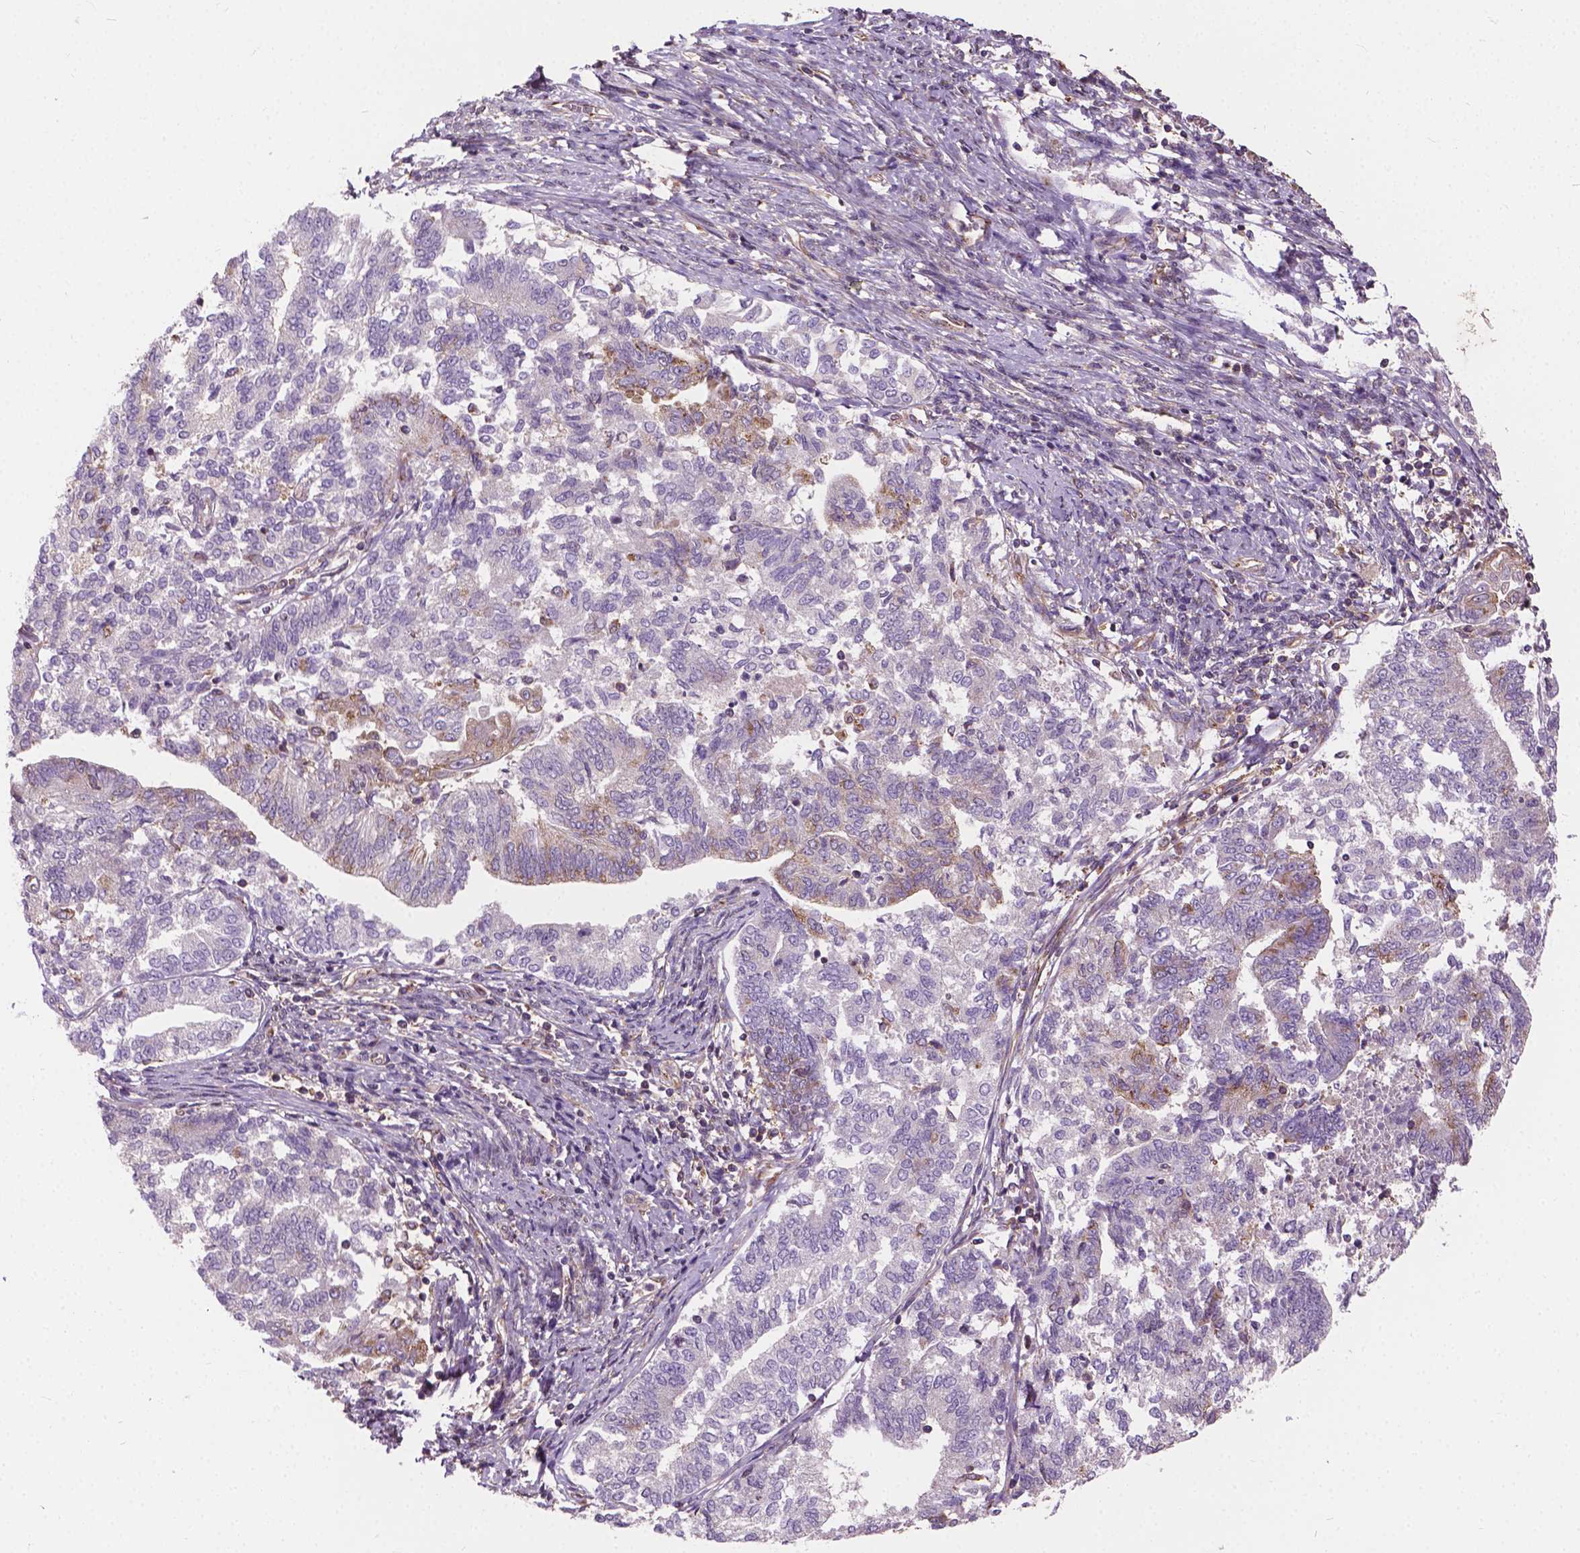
{"staining": {"intensity": "weak", "quantity": "<25%", "location": "cytoplasmic/membranous"}, "tissue": "endometrial cancer", "cell_type": "Tumor cells", "image_type": "cancer", "snomed": [{"axis": "morphology", "description": "Adenocarcinoma, NOS"}, {"axis": "topography", "description": "Endometrium"}], "caption": "Micrograph shows no significant protein staining in tumor cells of adenocarcinoma (endometrial). (DAB IHC, high magnification).", "gene": "MZT1", "patient": {"sex": "female", "age": 65}}